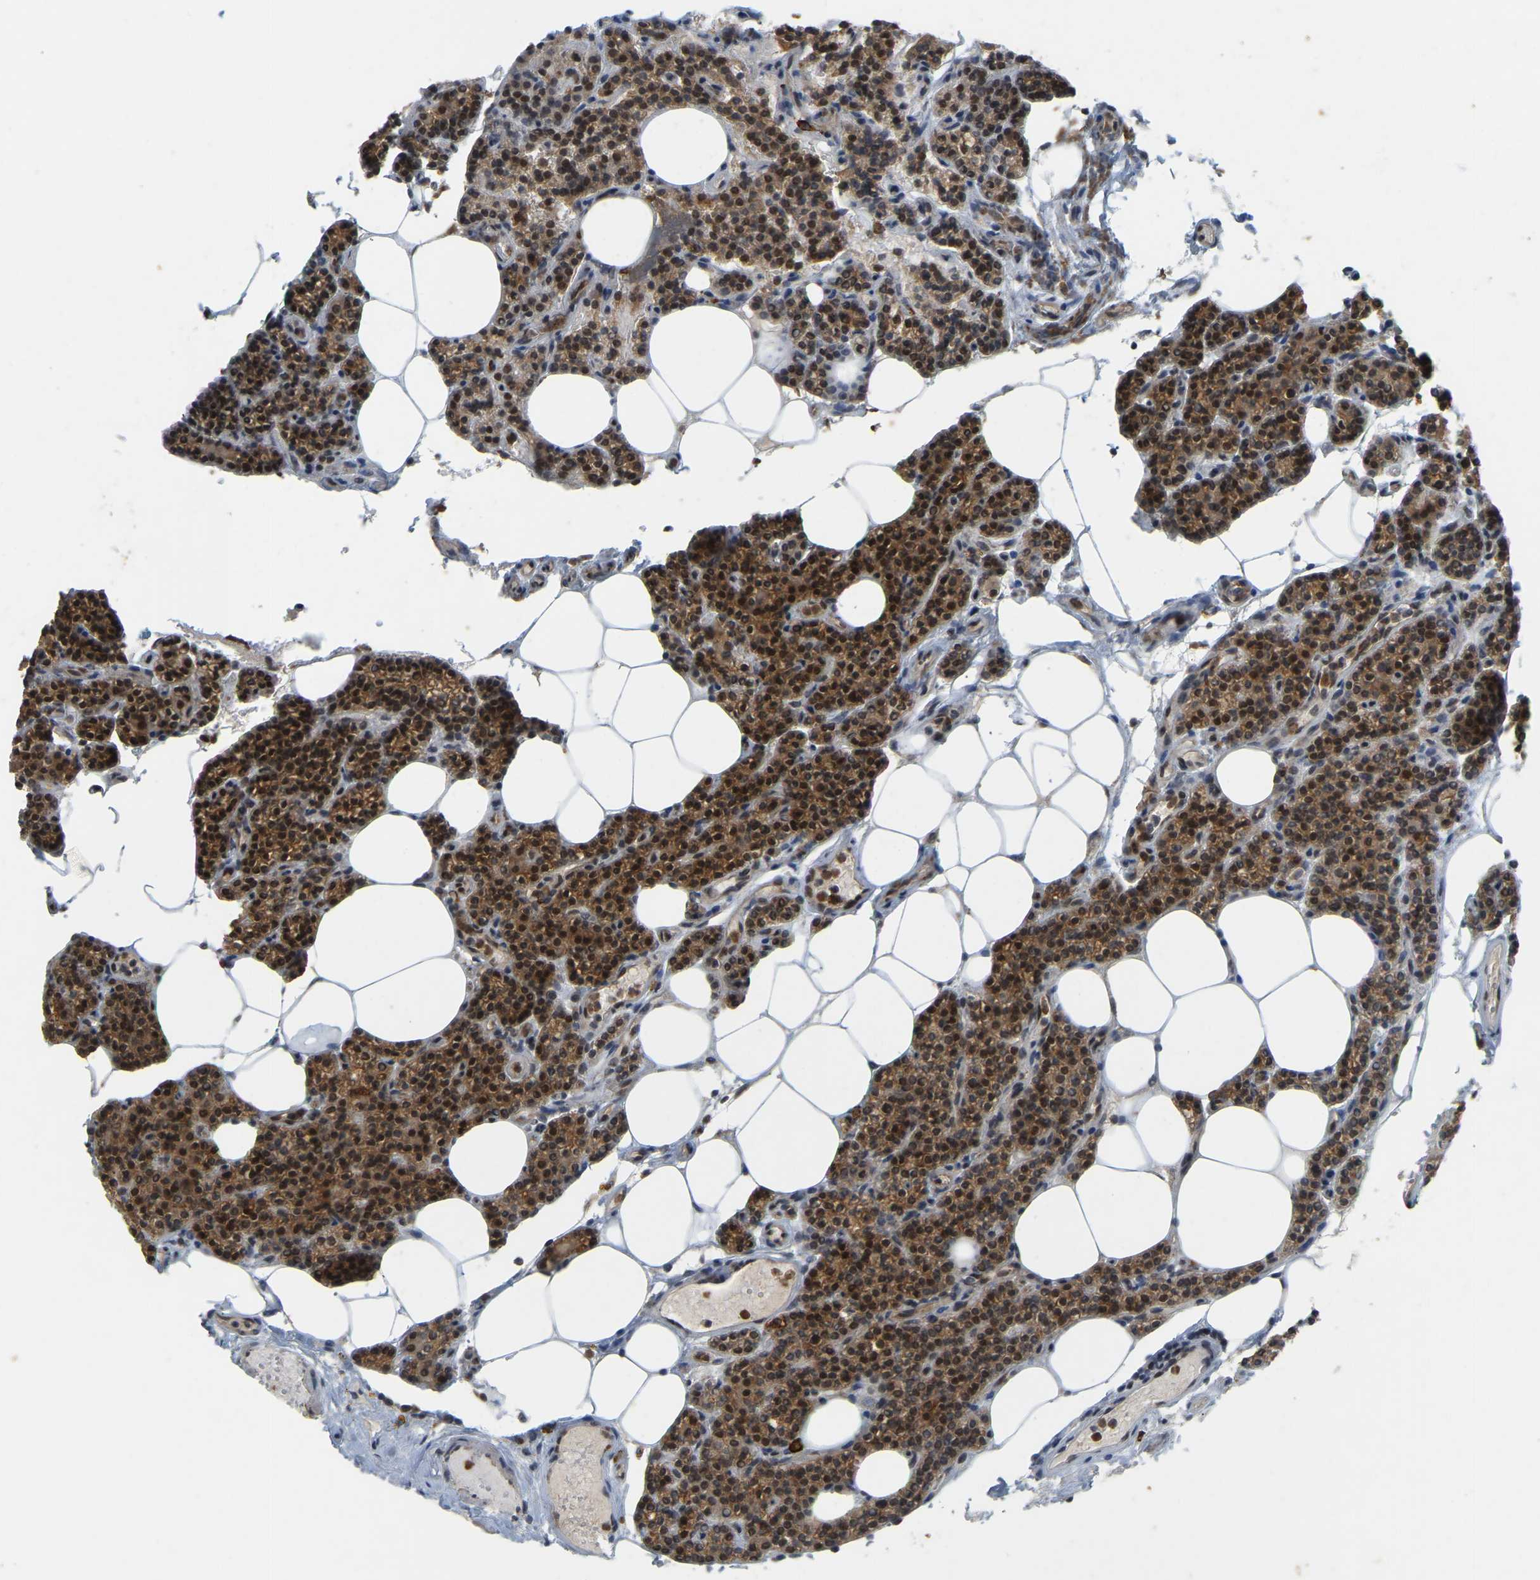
{"staining": {"intensity": "strong", "quantity": ">75%", "location": "cytoplasmic/membranous,nuclear"}, "tissue": "parathyroid gland", "cell_type": "Glandular cells", "image_type": "normal", "snomed": [{"axis": "morphology", "description": "Normal tissue, NOS"}, {"axis": "morphology", "description": "Adenoma, NOS"}, {"axis": "topography", "description": "Parathyroid gland"}], "caption": "Approximately >75% of glandular cells in benign human parathyroid gland exhibit strong cytoplasmic/membranous,nuclear protein staining as visualized by brown immunohistochemical staining.", "gene": "BRF2", "patient": {"sex": "female", "age": 70}}